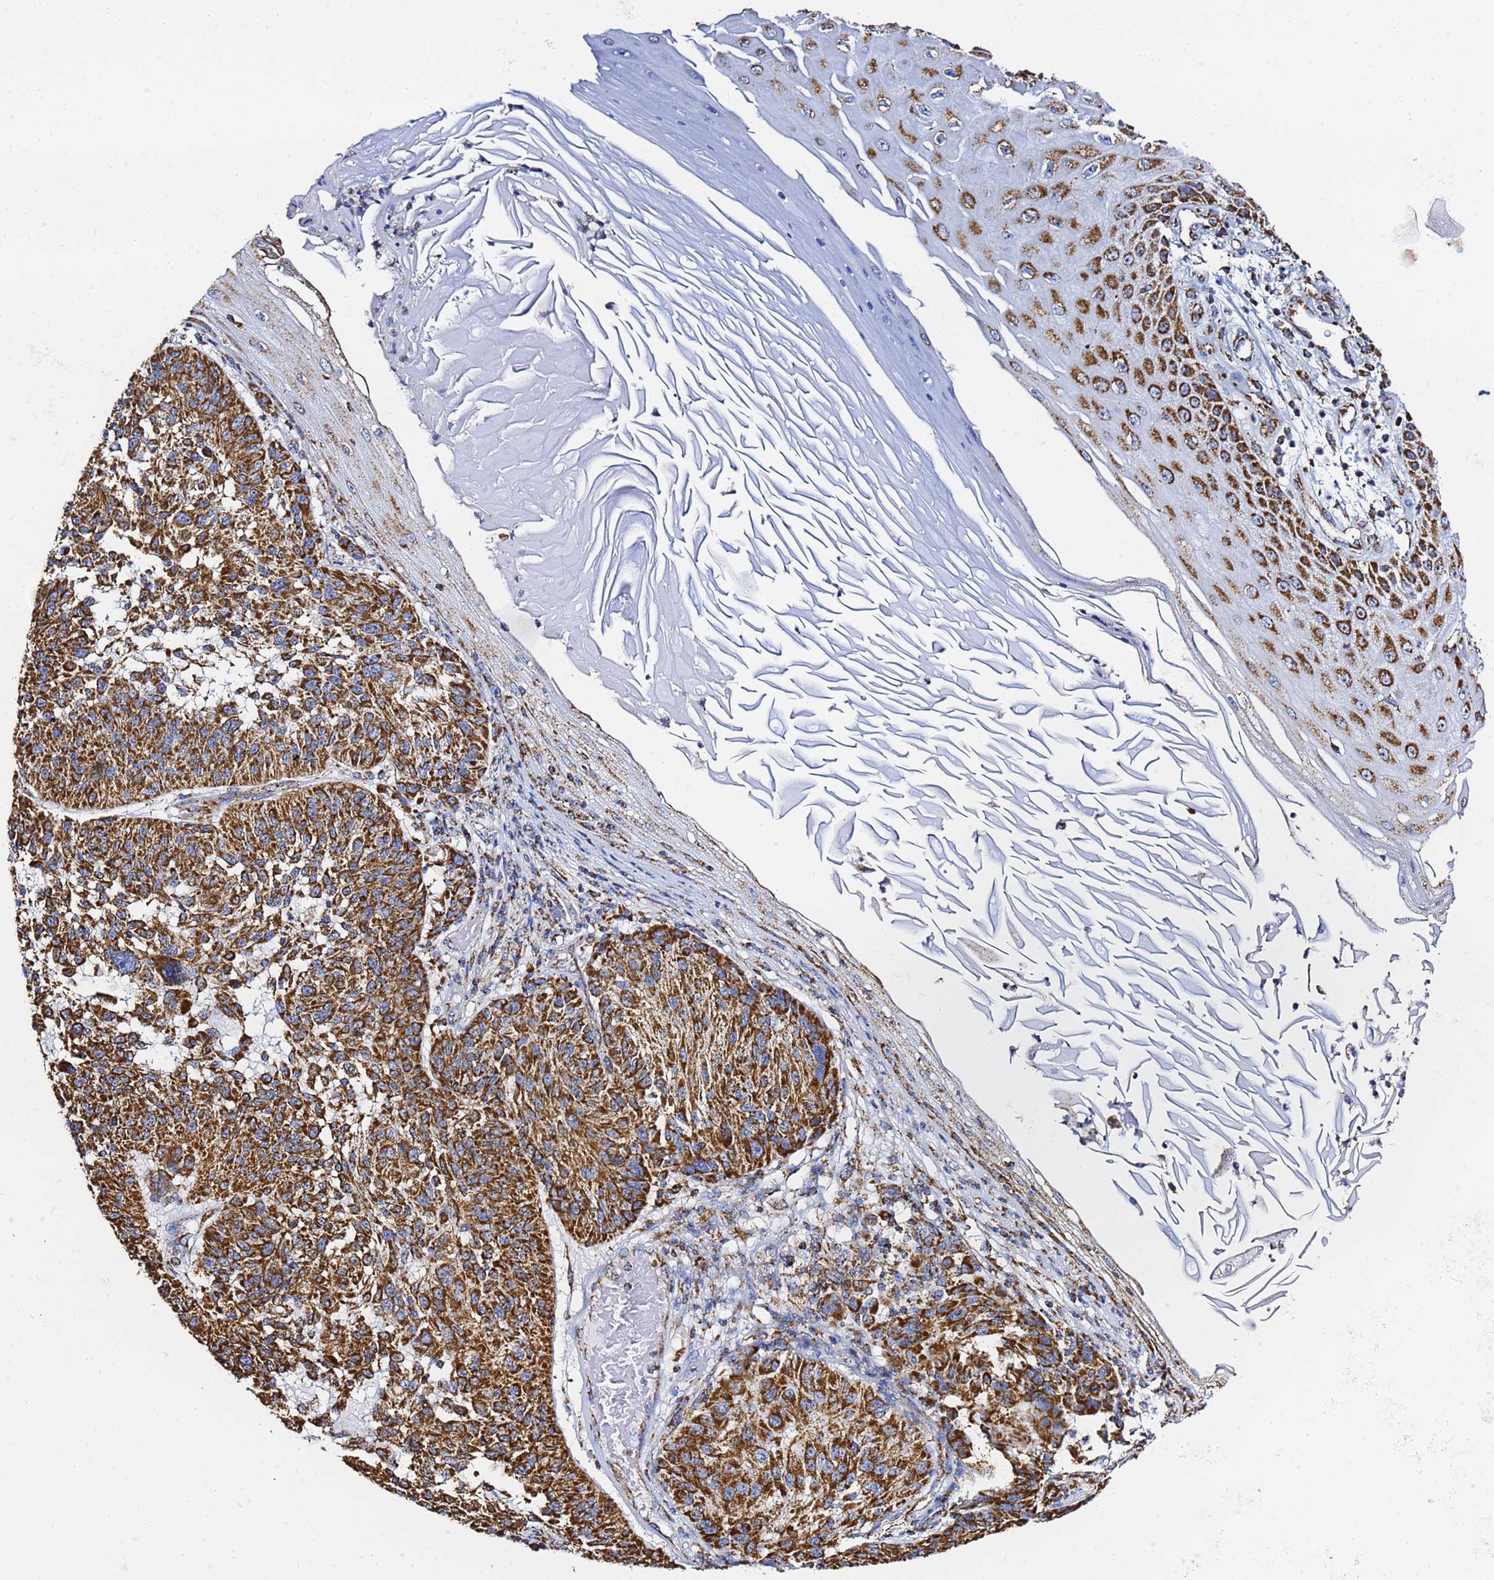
{"staining": {"intensity": "strong", "quantity": ">75%", "location": "cytoplasmic/membranous"}, "tissue": "melanoma", "cell_type": "Tumor cells", "image_type": "cancer", "snomed": [{"axis": "morphology", "description": "Malignant melanoma, NOS"}, {"axis": "topography", "description": "Skin"}], "caption": "Tumor cells reveal high levels of strong cytoplasmic/membranous expression in about >75% of cells in human malignant melanoma.", "gene": "PHB2", "patient": {"sex": "male", "age": 53}}